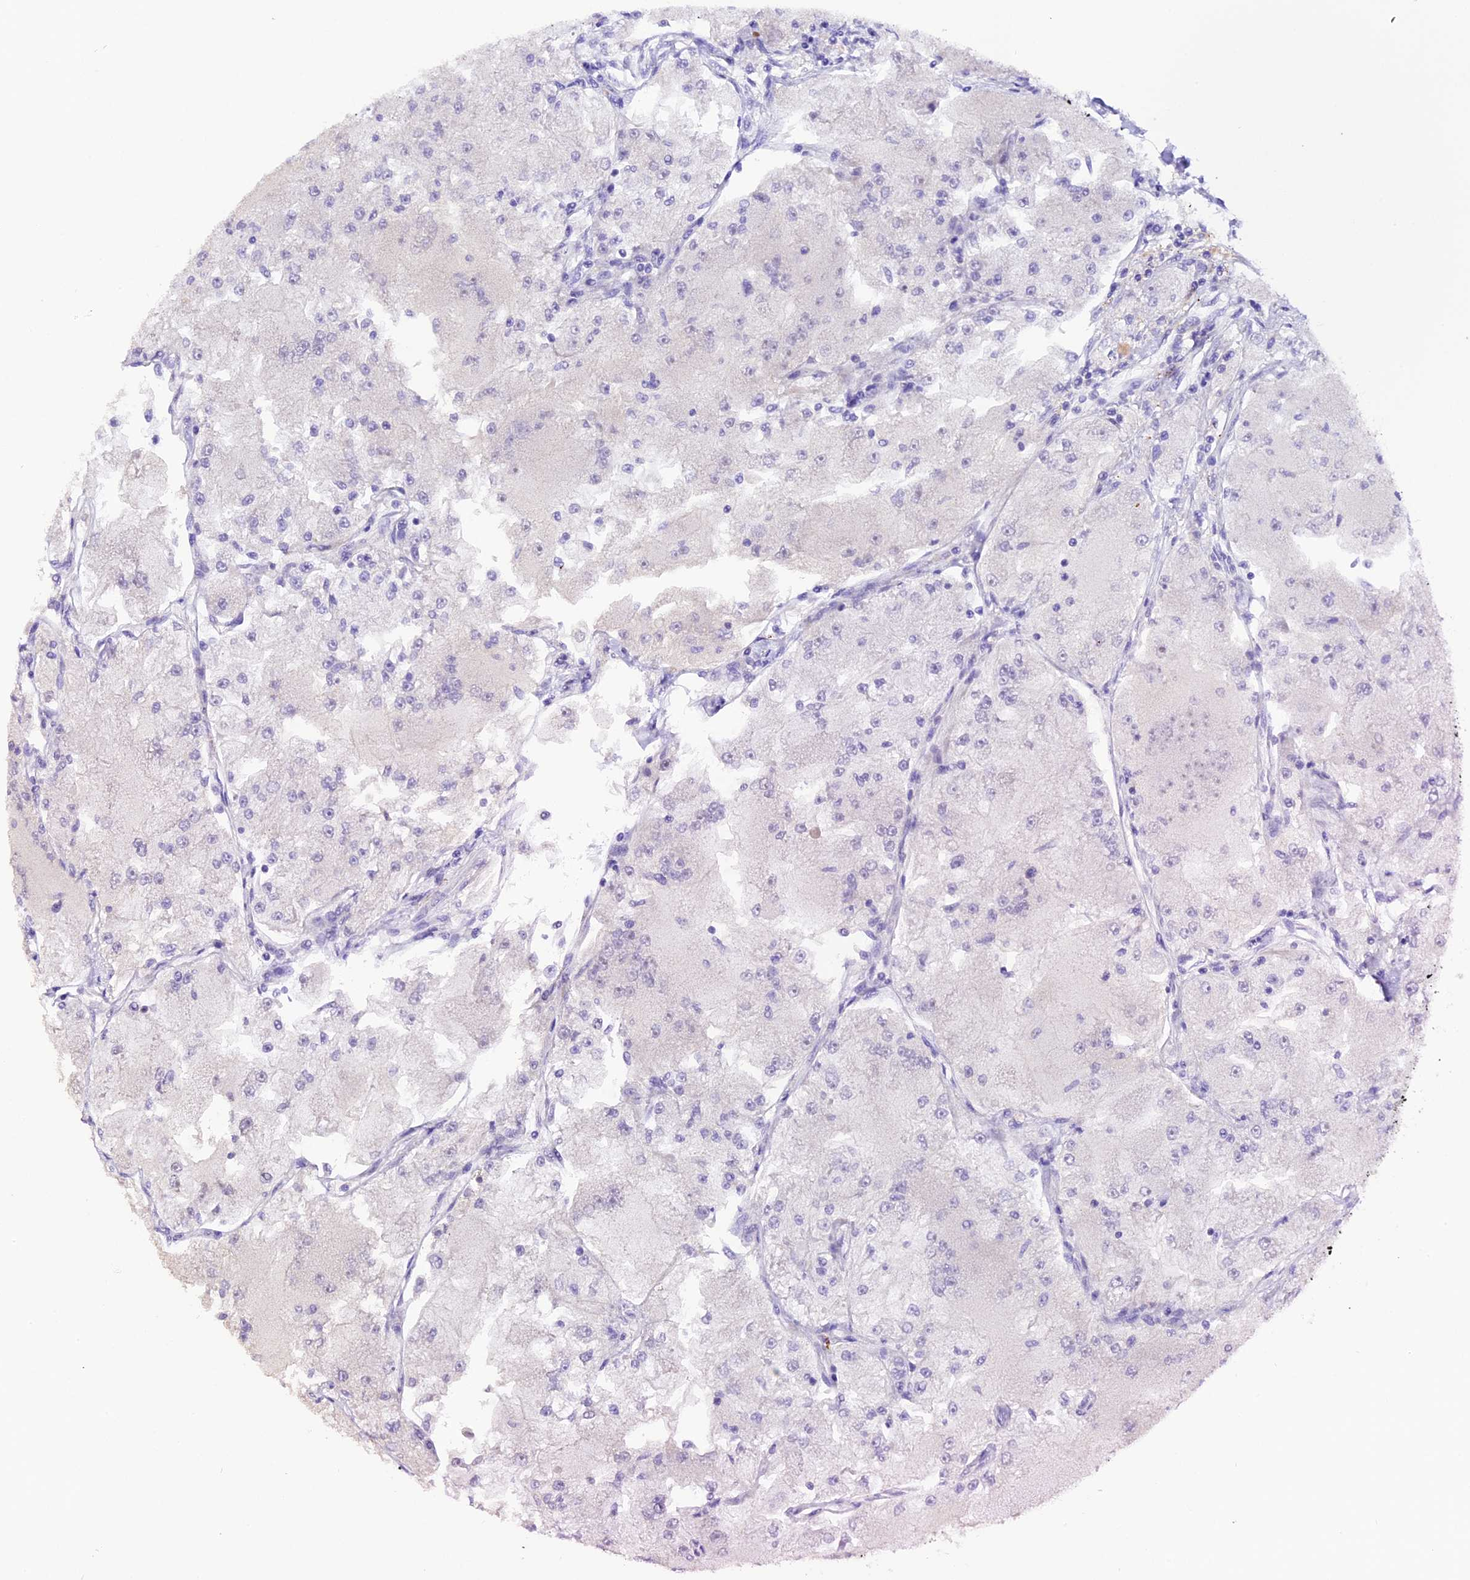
{"staining": {"intensity": "negative", "quantity": "none", "location": "none"}, "tissue": "renal cancer", "cell_type": "Tumor cells", "image_type": "cancer", "snomed": [{"axis": "morphology", "description": "Adenocarcinoma, NOS"}, {"axis": "topography", "description": "Kidney"}], "caption": "An immunohistochemistry micrograph of renal cancer (adenocarcinoma) is shown. There is no staining in tumor cells of renal cancer (adenocarcinoma). (DAB (3,3'-diaminobenzidine) immunohistochemistry (IHC), high magnification).", "gene": "MEX3B", "patient": {"sex": "female", "age": 72}}